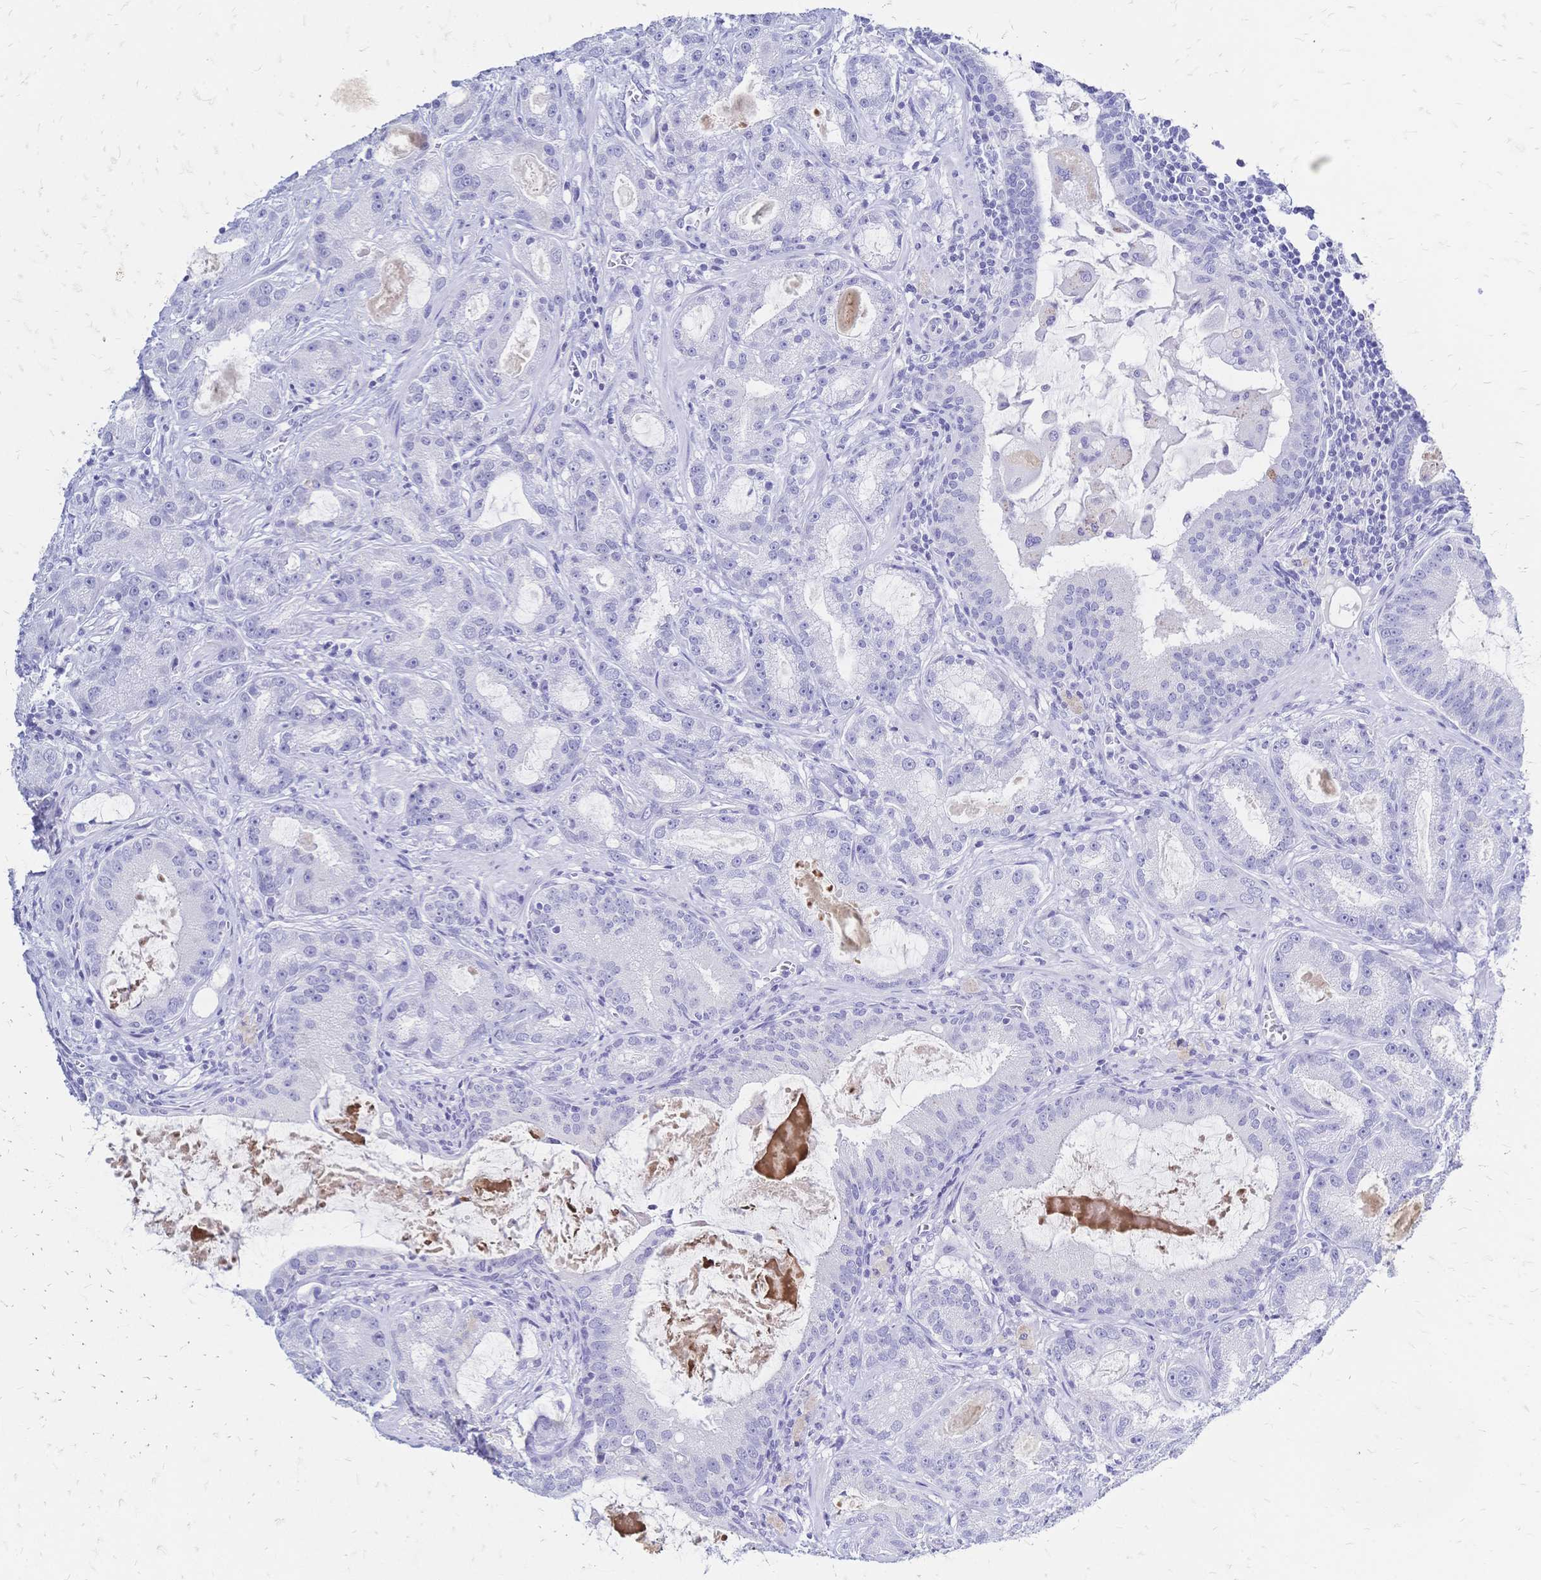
{"staining": {"intensity": "negative", "quantity": "none", "location": "none"}, "tissue": "prostate cancer", "cell_type": "Tumor cells", "image_type": "cancer", "snomed": [{"axis": "morphology", "description": "Adenocarcinoma, High grade"}, {"axis": "topography", "description": "Prostate"}], "caption": "Tumor cells show no significant positivity in prostate adenocarcinoma (high-grade). The staining was performed using DAB to visualize the protein expression in brown, while the nuclei were stained in blue with hematoxylin (Magnification: 20x).", "gene": "FA2H", "patient": {"sex": "male", "age": 65}}